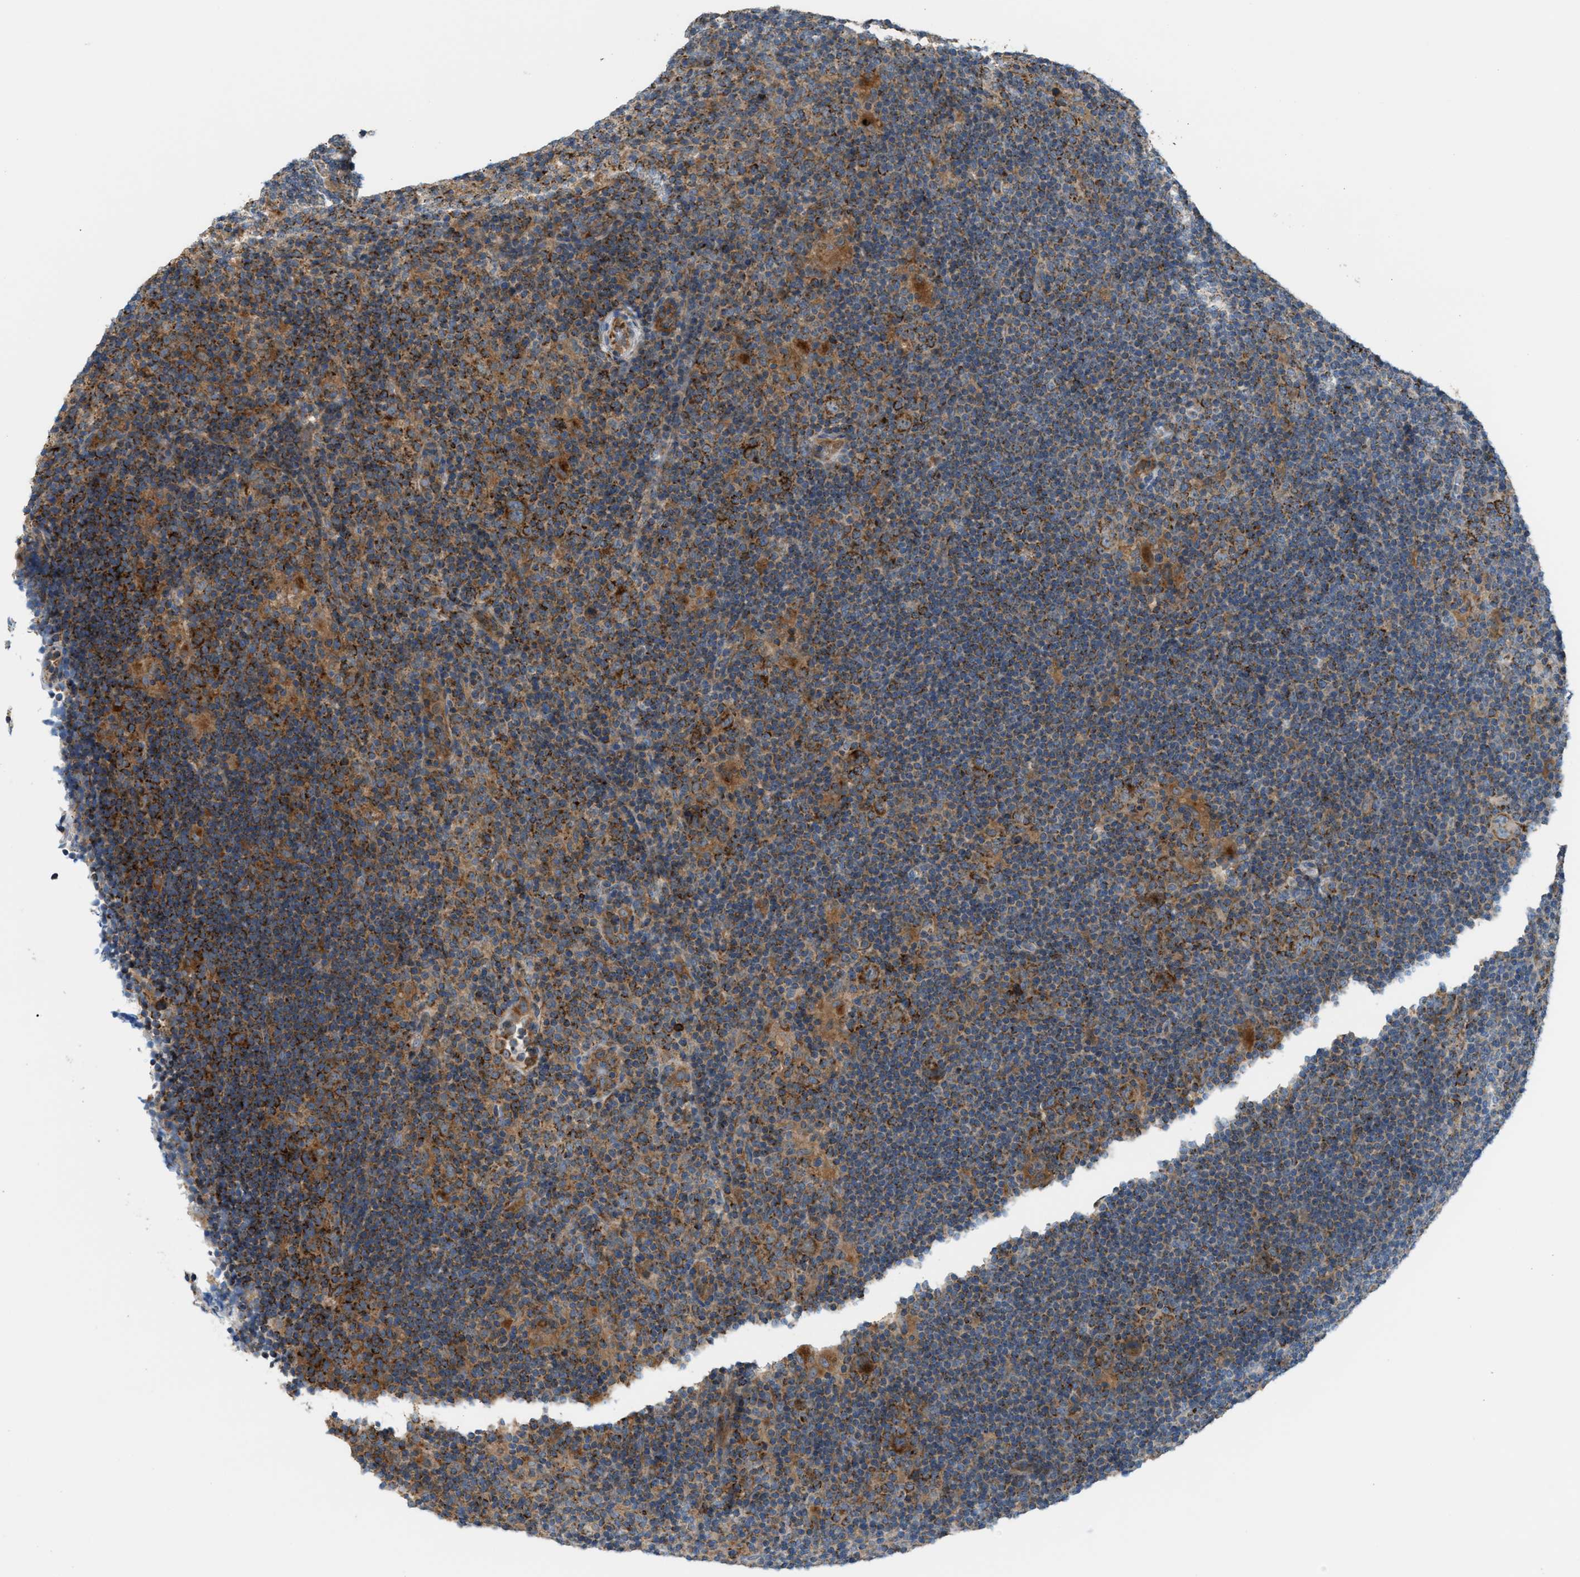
{"staining": {"intensity": "strong", "quantity": "25%-75%", "location": "cytoplasmic/membranous"}, "tissue": "lymphoma", "cell_type": "Tumor cells", "image_type": "cancer", "snomed": [{"axis": "morphology", "description": "Hodgkin's disease, NOS"}, {"axis": "topography", "description": "Lymph node"}], "caption": "Protein analysis of lymphoma tissue reveals strong cytoplasmic/membranous staining in approximately 25%-75% of tumor cells.", "gene": "PDCL", "patient": {"sex": "female", "age": 57}}